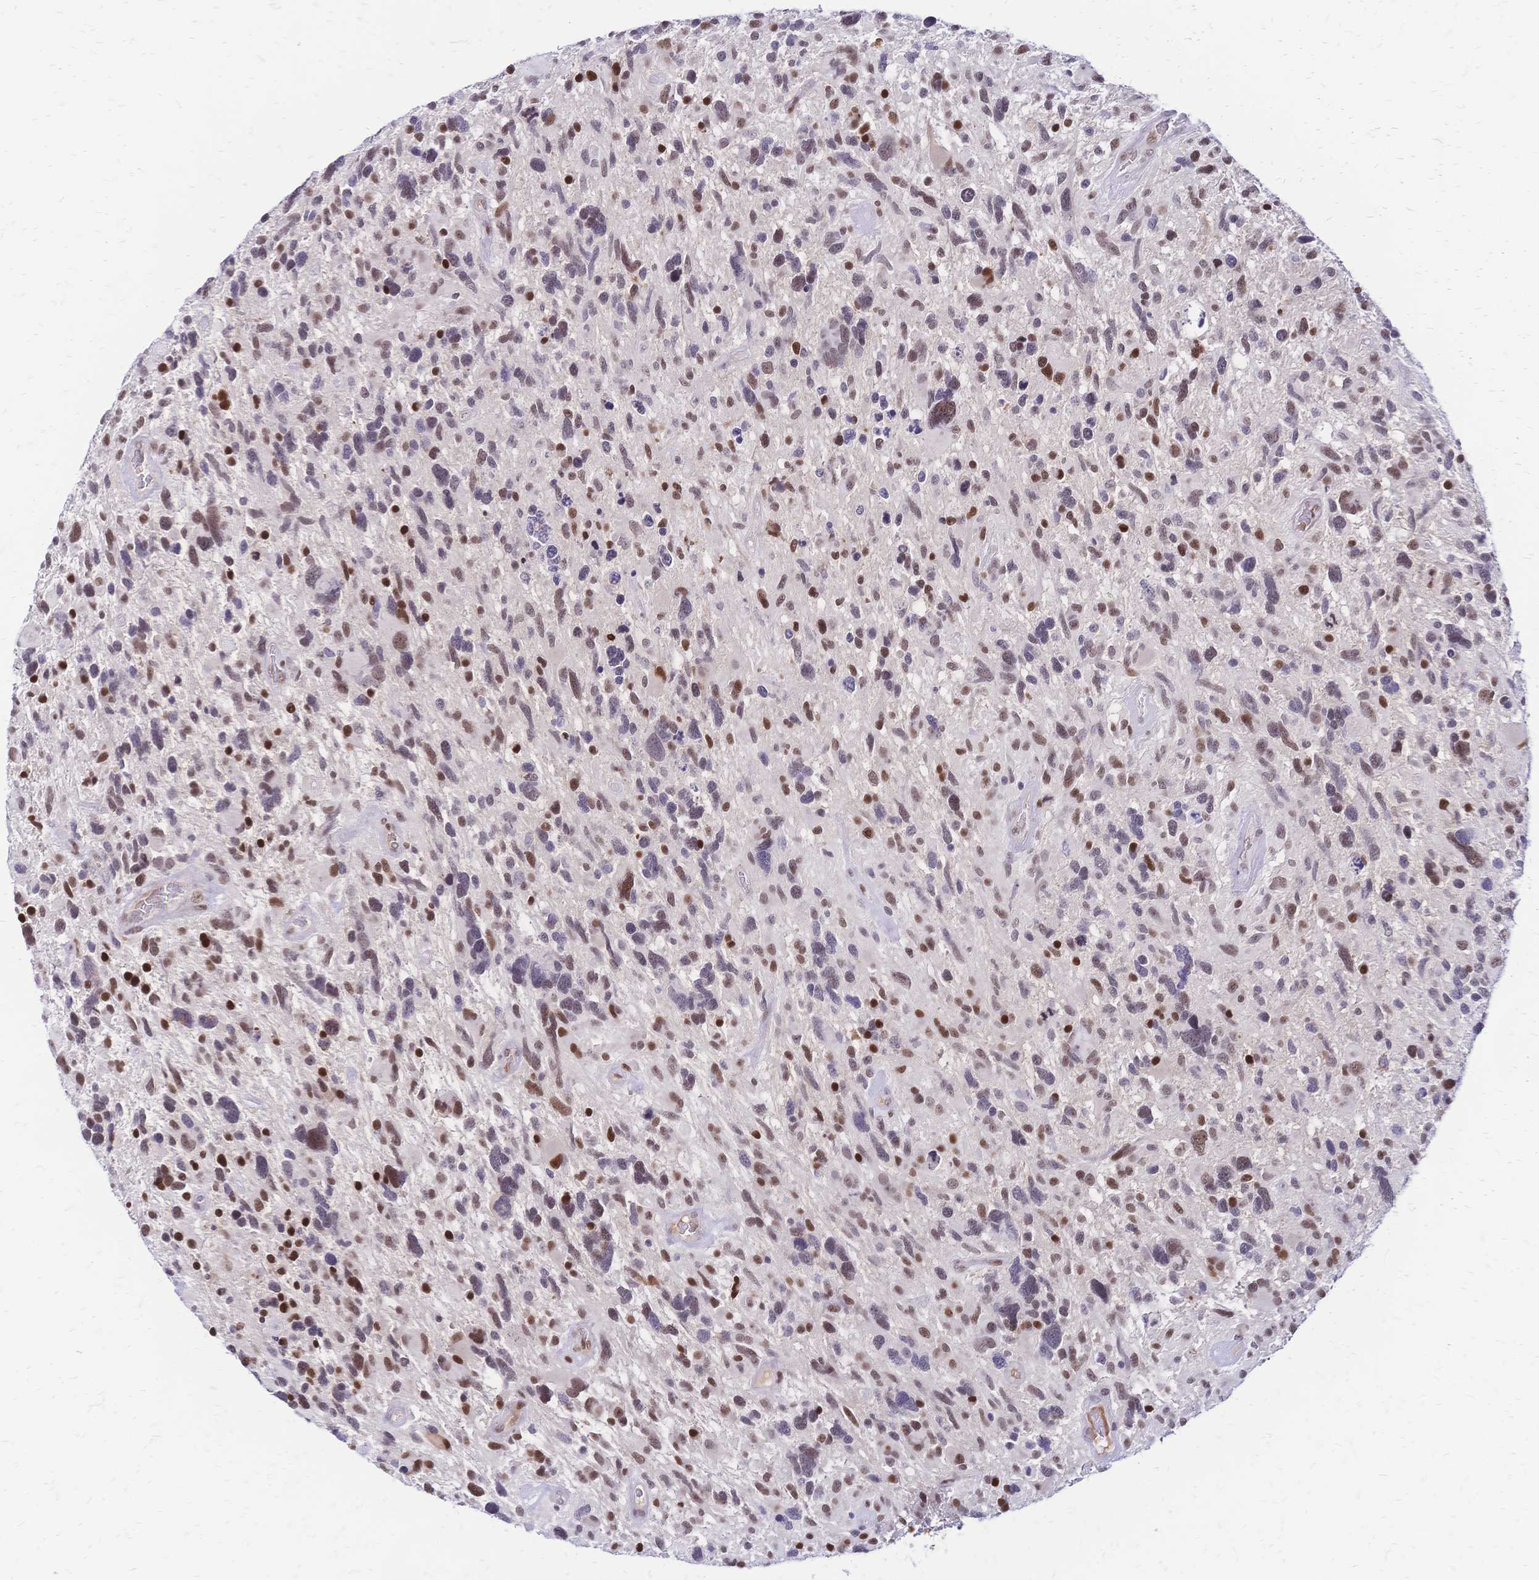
{"staining": {"intensity": "moderate", "quantity": "25%-75%", "location": "nuclear"}, "tissue": "glioma", "cell_type": "Tumor cells", "image_type": "cancer", "snomed": [{"axis": "morphology", "description": "Glioma, malignant, High grade"}, {"axis": "topography", "description": "Brain"}], "caption": "A high-resolution photomicrograph shows immunohistochemistry (IHC) staining of high-grade glioma (malignant), which reveals moderate nuclear positivity in about 25%-75% of tumor cells. The staining was performed using DAB (3,3'-diaminobenzidine), with brown indicating positive protein expression. Nuclei are stained blue with hematoxylin.", "gene": "NFIC", "patient": {"sex": "male", "age": 49}}